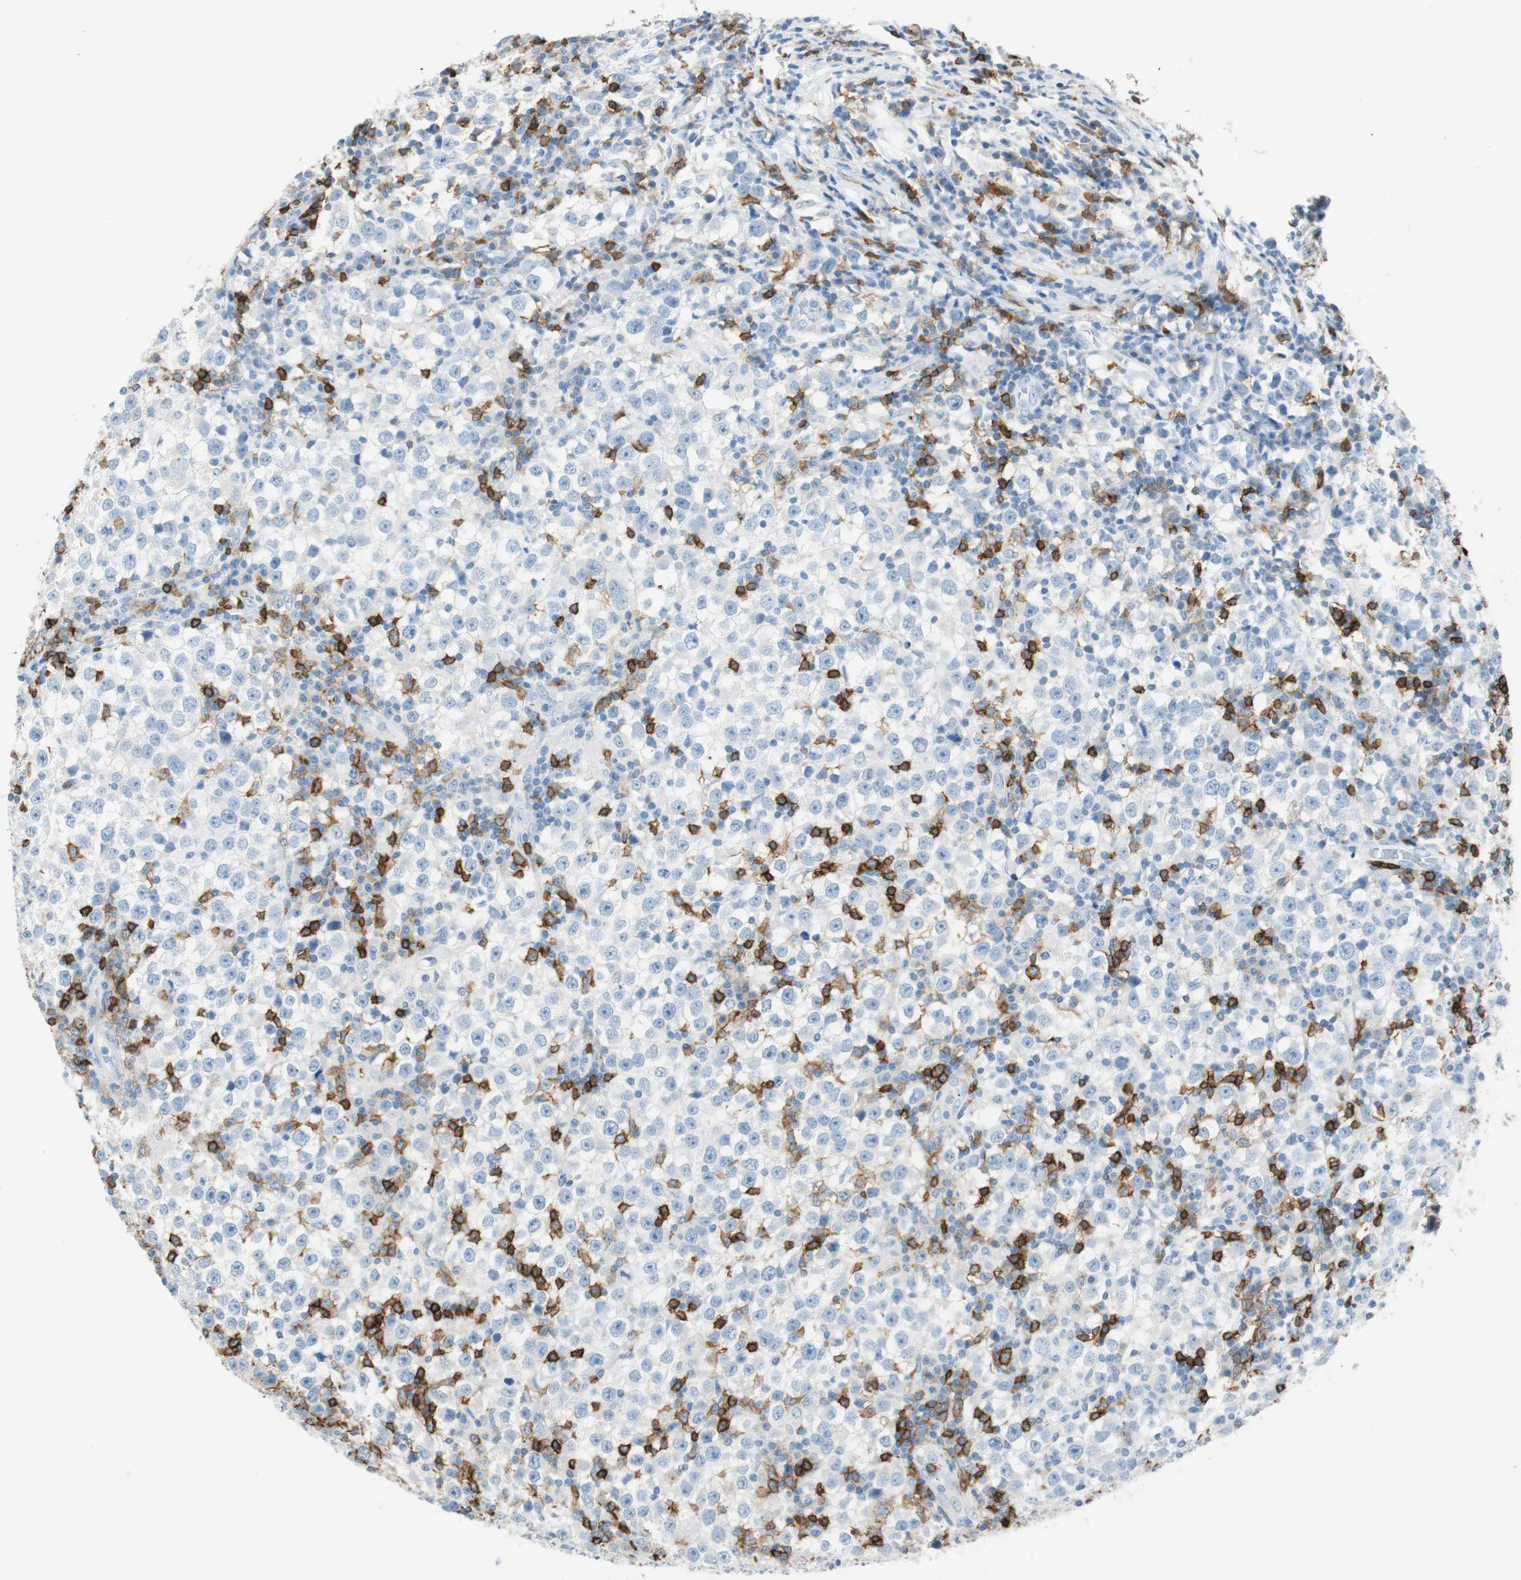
{"staining": {"intensity": "negative", "quantity": "none", "location": "none"}, "tissue": "testis cancer", "cell_type": "Tumor cells", "image_type": "cancer", "snomed": [{"axis": "morphology", "description": "Seminoma, NOS"}, {"axis": "topography", "description": "Testis"}], "caption": "Human seminoma (testis) stained for a protein using immunohistochemistry reveals no expression in tumor cells.", "gene": "TNFRSF13C", "patient": {"sex": "male", "age": 65}}